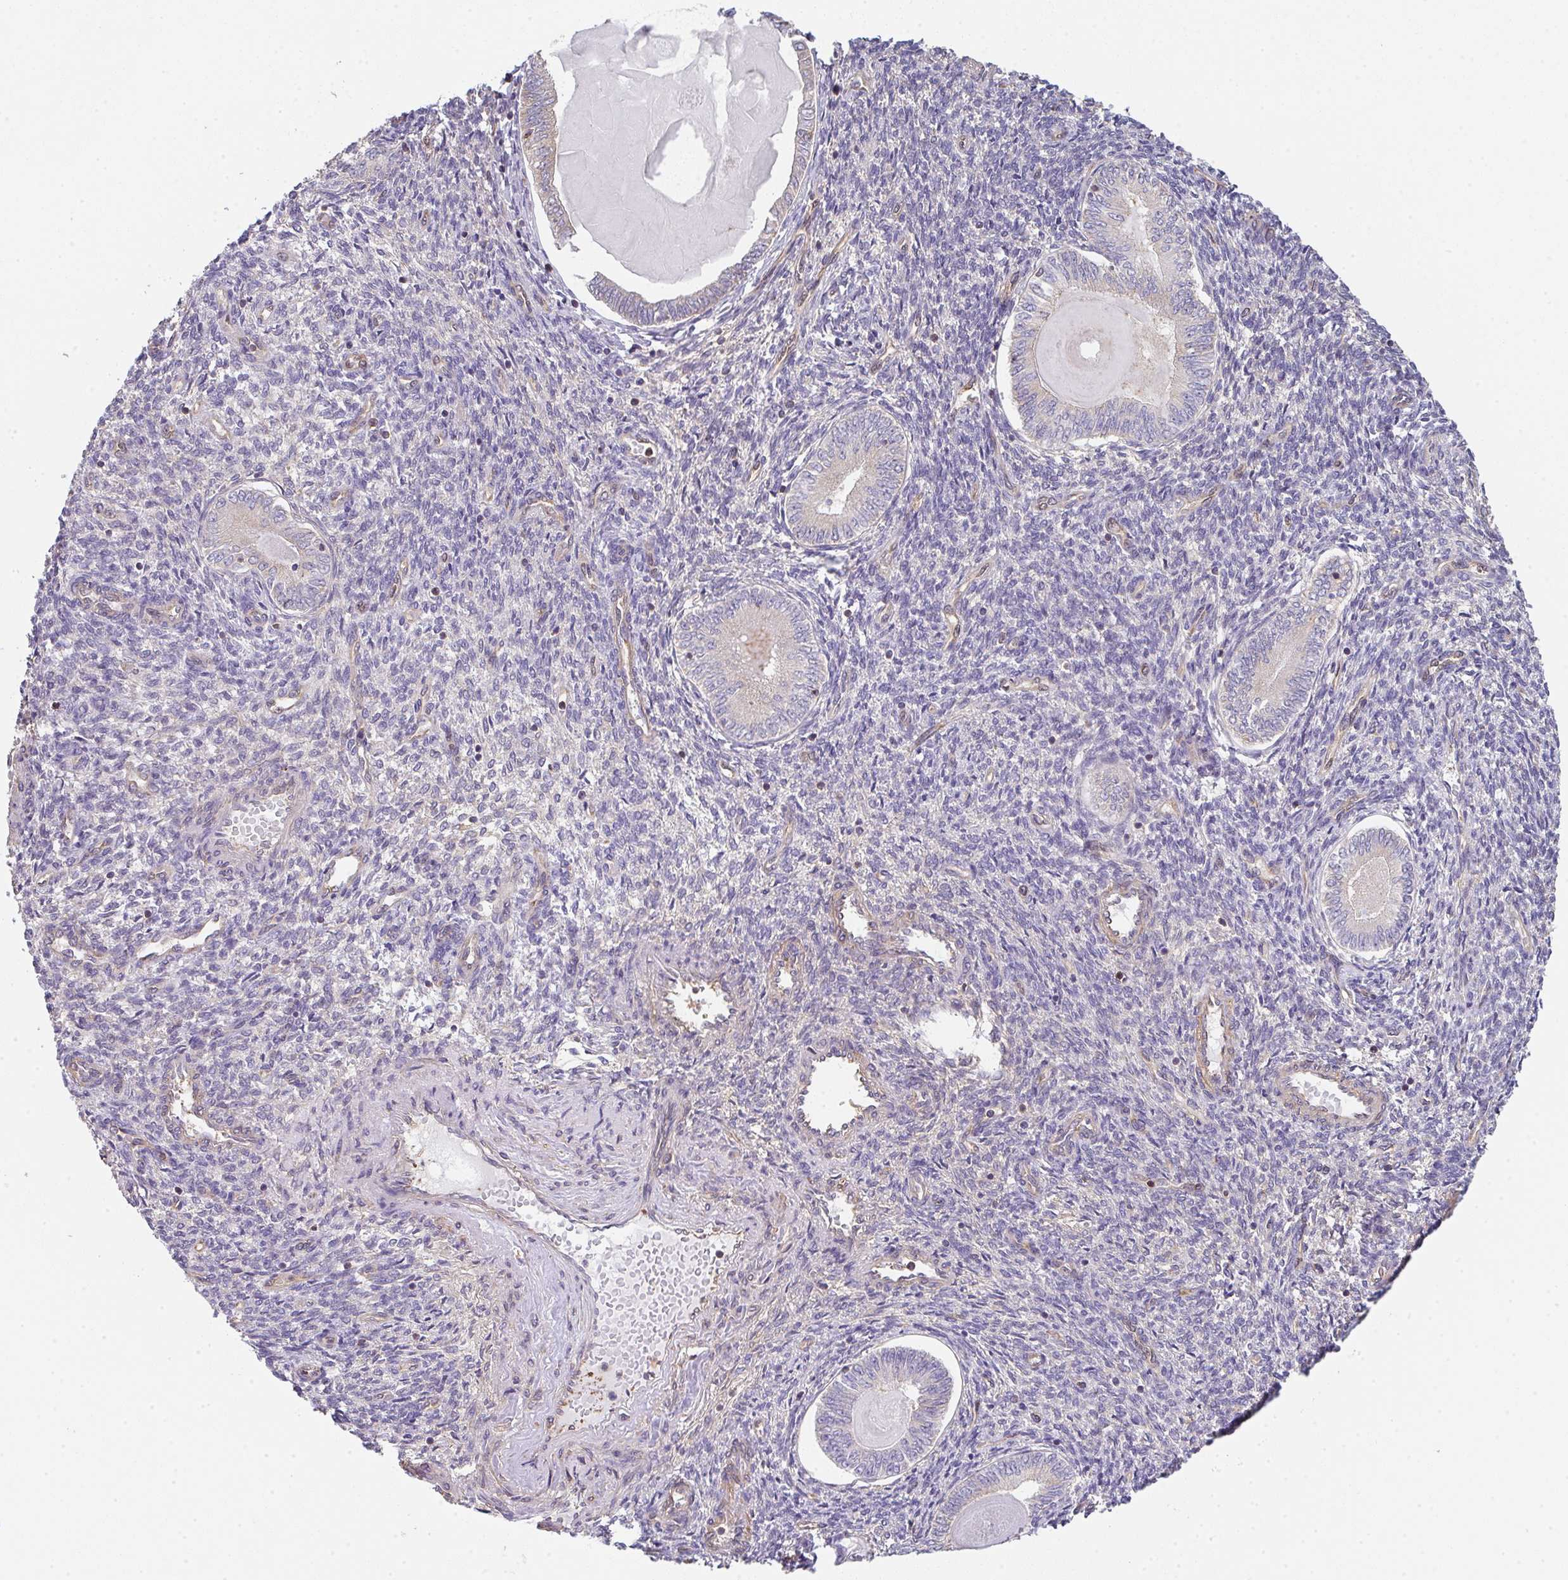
{"staining": {"intensity": "moderate", "quantity": "25%-75%", "location": "cytoplasmic/membranous"}, "tissue": "endometrial cancer", "cell_type": "Tumor cells", "image_type": "cancer", "snomed": [{"axis": "morphology", "description": "Carcinoma, NOS"}, {"axis": "topography", "description": "Uterus"}], "caption": "An IHC histopathology image of neoplastic tissue is shown. Protein staining in brown labels moderate cytoplasmic/membranous positivity in endometrial carcinoma within tumor cells.", "gene": "TMEM229A", "patient": {"sex": "female", "age": 76}}